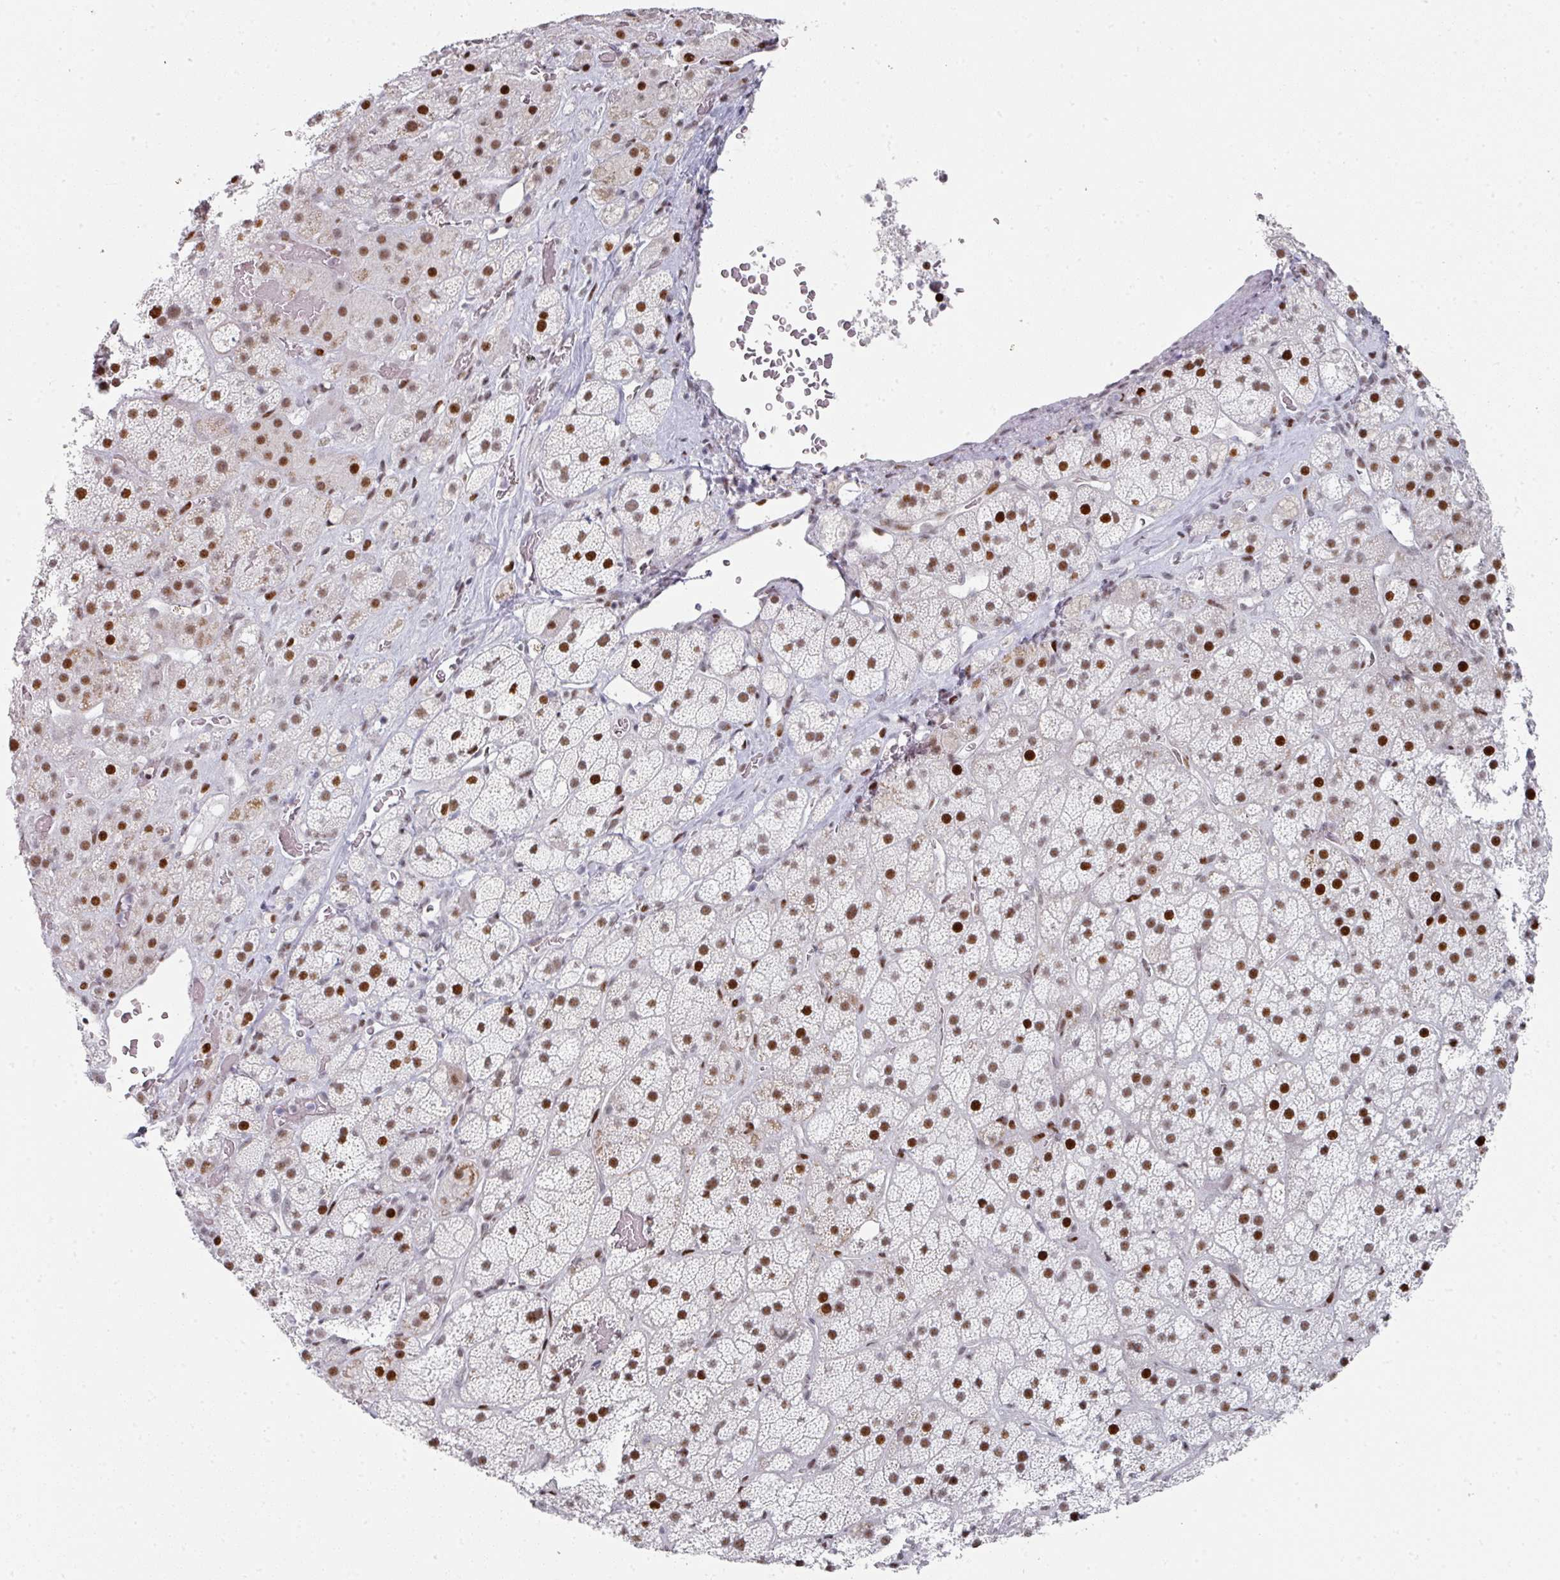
{"staining": {"intensity": "strong", "quantity": ">75%", "location": "nuclear"}, "tissue": "adrenal gland", "cell_type": "Glandular cells", "image_type": "normal", "snomed": [{"axis": "morphology", "description": "Normal tissue, NOS"}, {"axis": "topography", "description": "Adrenal gland"}], "caption": "Immunohistochemical staining of normal adrenal gland shows high levels of strong nuclear staining in about >75% of glandular cells.", "gene": "SF3B5", "patient": {"sex": "male", "age": 57}}